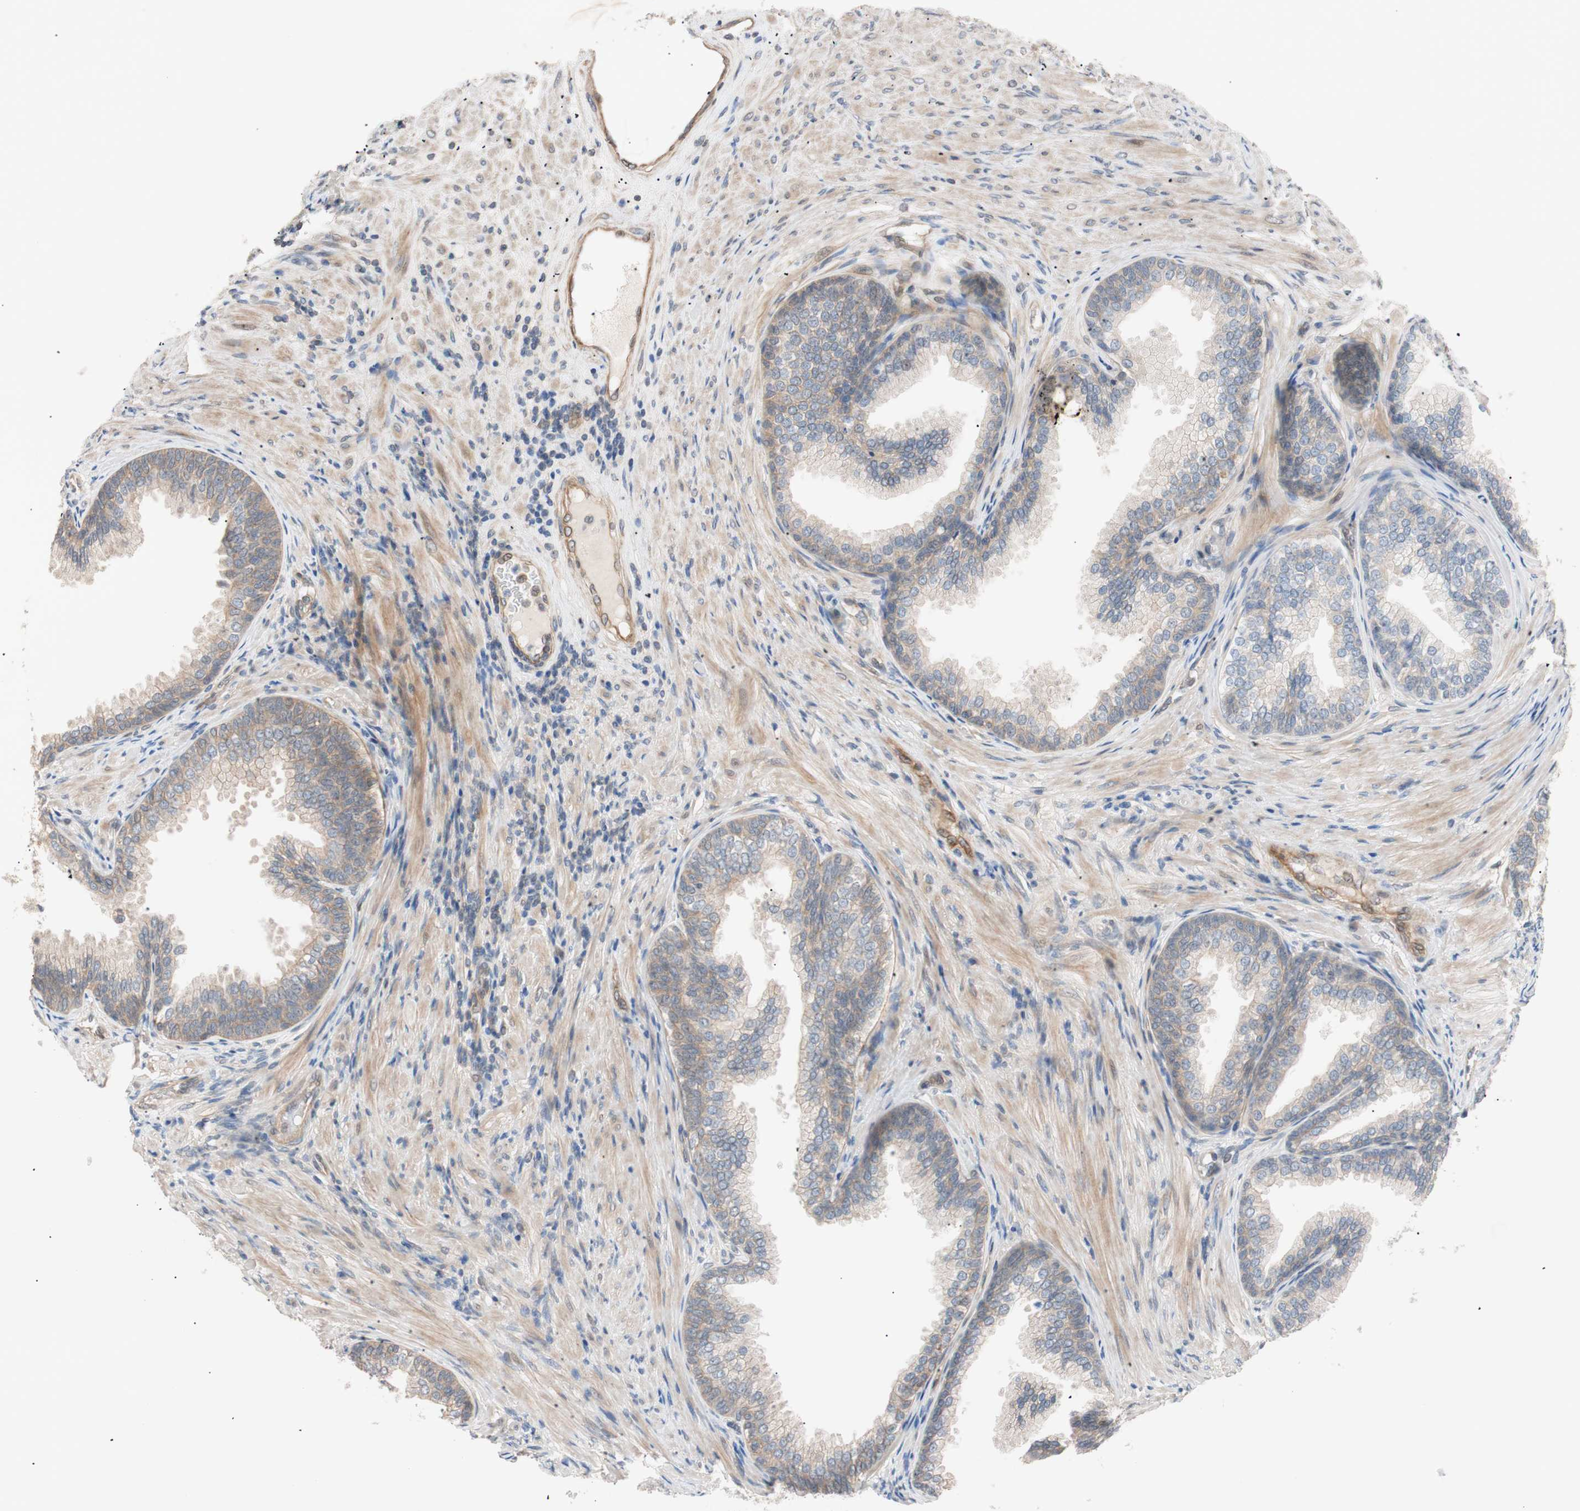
{"staining": {"intensity": "weak", "quantity": "25%-75%", "location": "cytoplasmic/membranous"}, "tissue": "prostate", "cell_type": "Glandular cells", "image_type": "normal", "snomed": [{"axis": "morphology", "description": "Normal tissue, NOS"}, {"axis": "topography", "description": "Prostate"}], "caption": "Immunohistochemistry (IHC) of unremarkable human prostate reveals low levels of weak cytoplasmic/membranous positivity in approximately 25%-75% of glandular cells.", "gene": "SMG1", "patient": {"sex": "male", "age": 76}}